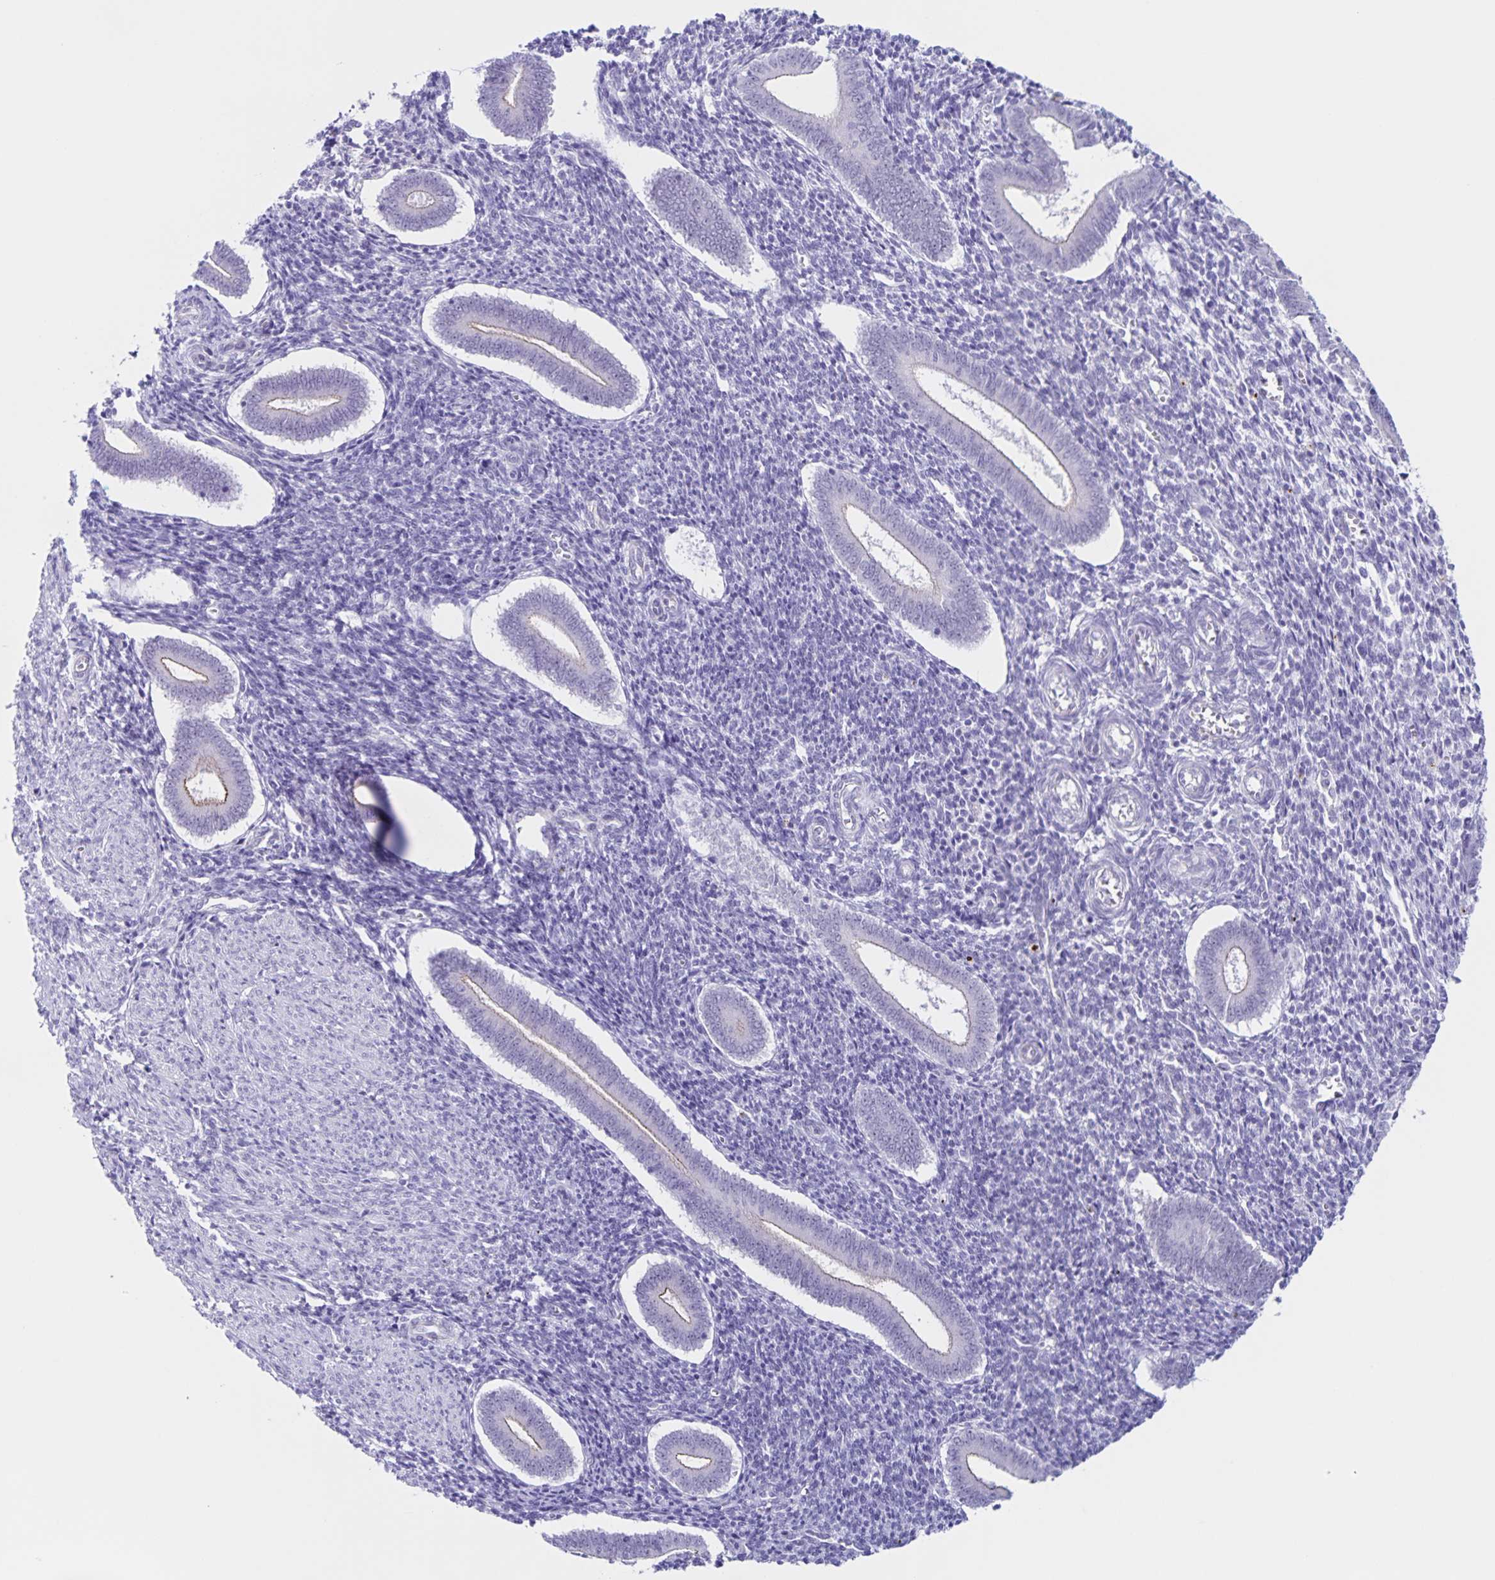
{"staining": {"intensity": "negative", "quantity": "none", "location": "none"}, "tissue": "endometrium", "cell_type": "Cells in endometrial stroma", "image_type": "normal", "snomed": [{"axis": "morphology", "description": "Normal tissue, NOS"}, {"axis": "topography", "description": "Endometrium"}], "caption": "Cells in endometrial stroma show no significant protein staining in unremarkable endometrium. (DAB immunohistochemistry (IHC), high magnification).", "gene": "FAM170A", "patient": {"sex": "female", "age": 25}}